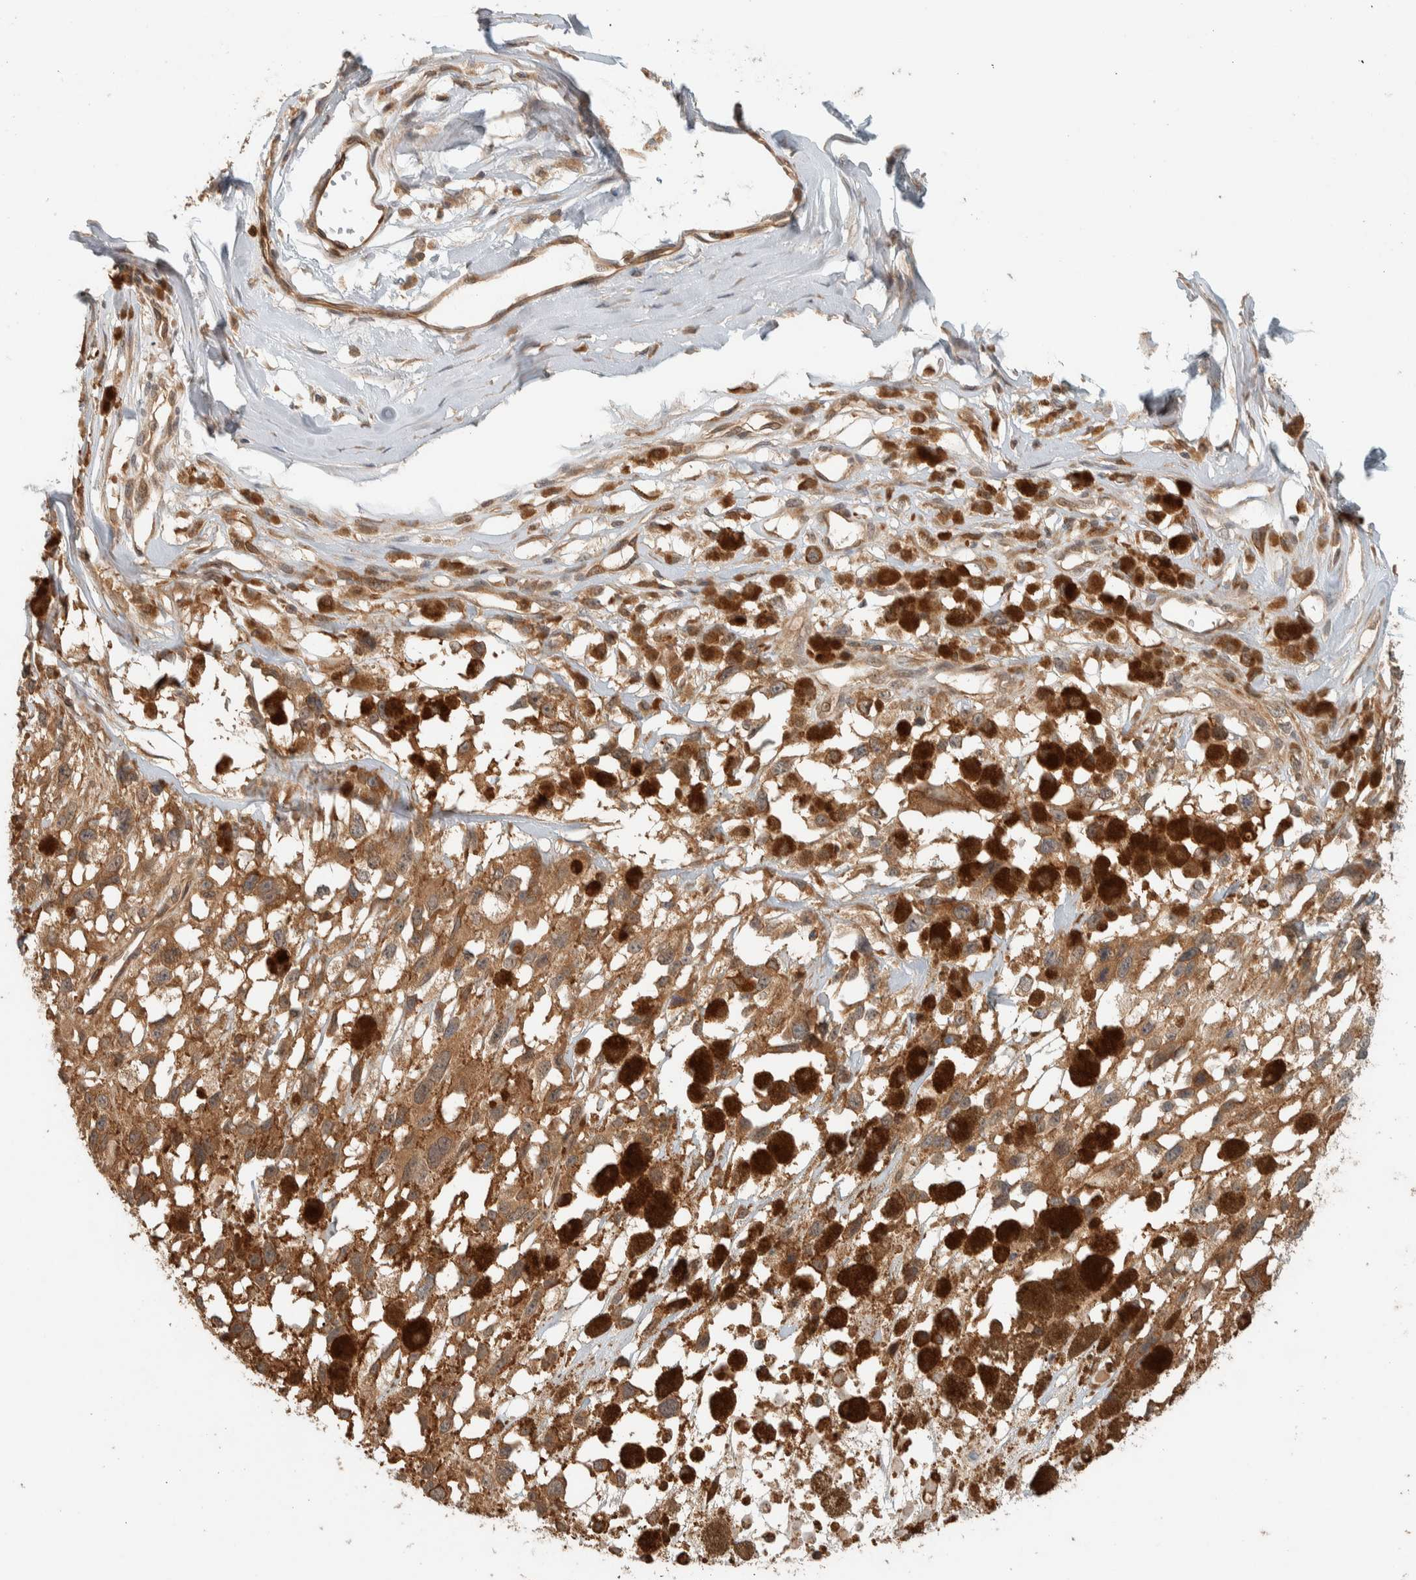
{"staining": {"intensity": "moderate", "quantity": ">75%", "location": "cytoplasmic/membranous"}, "tissue": "melanoma", "cell_type": "Tumor cells", "image_type": "cancer", "snomed": [{"axis": "morphology", "description": "Malignant melanoma, Metastatic site"}, {"axis": "topography", "description": "Lymph node"}], "caption": "Moderate cytoplasmic/membranous protein expression is appreciated in about >75% of tumor cells in melanoma.", "gene": "ADSS2", "patient": {"sex": "male", "age": 59}}